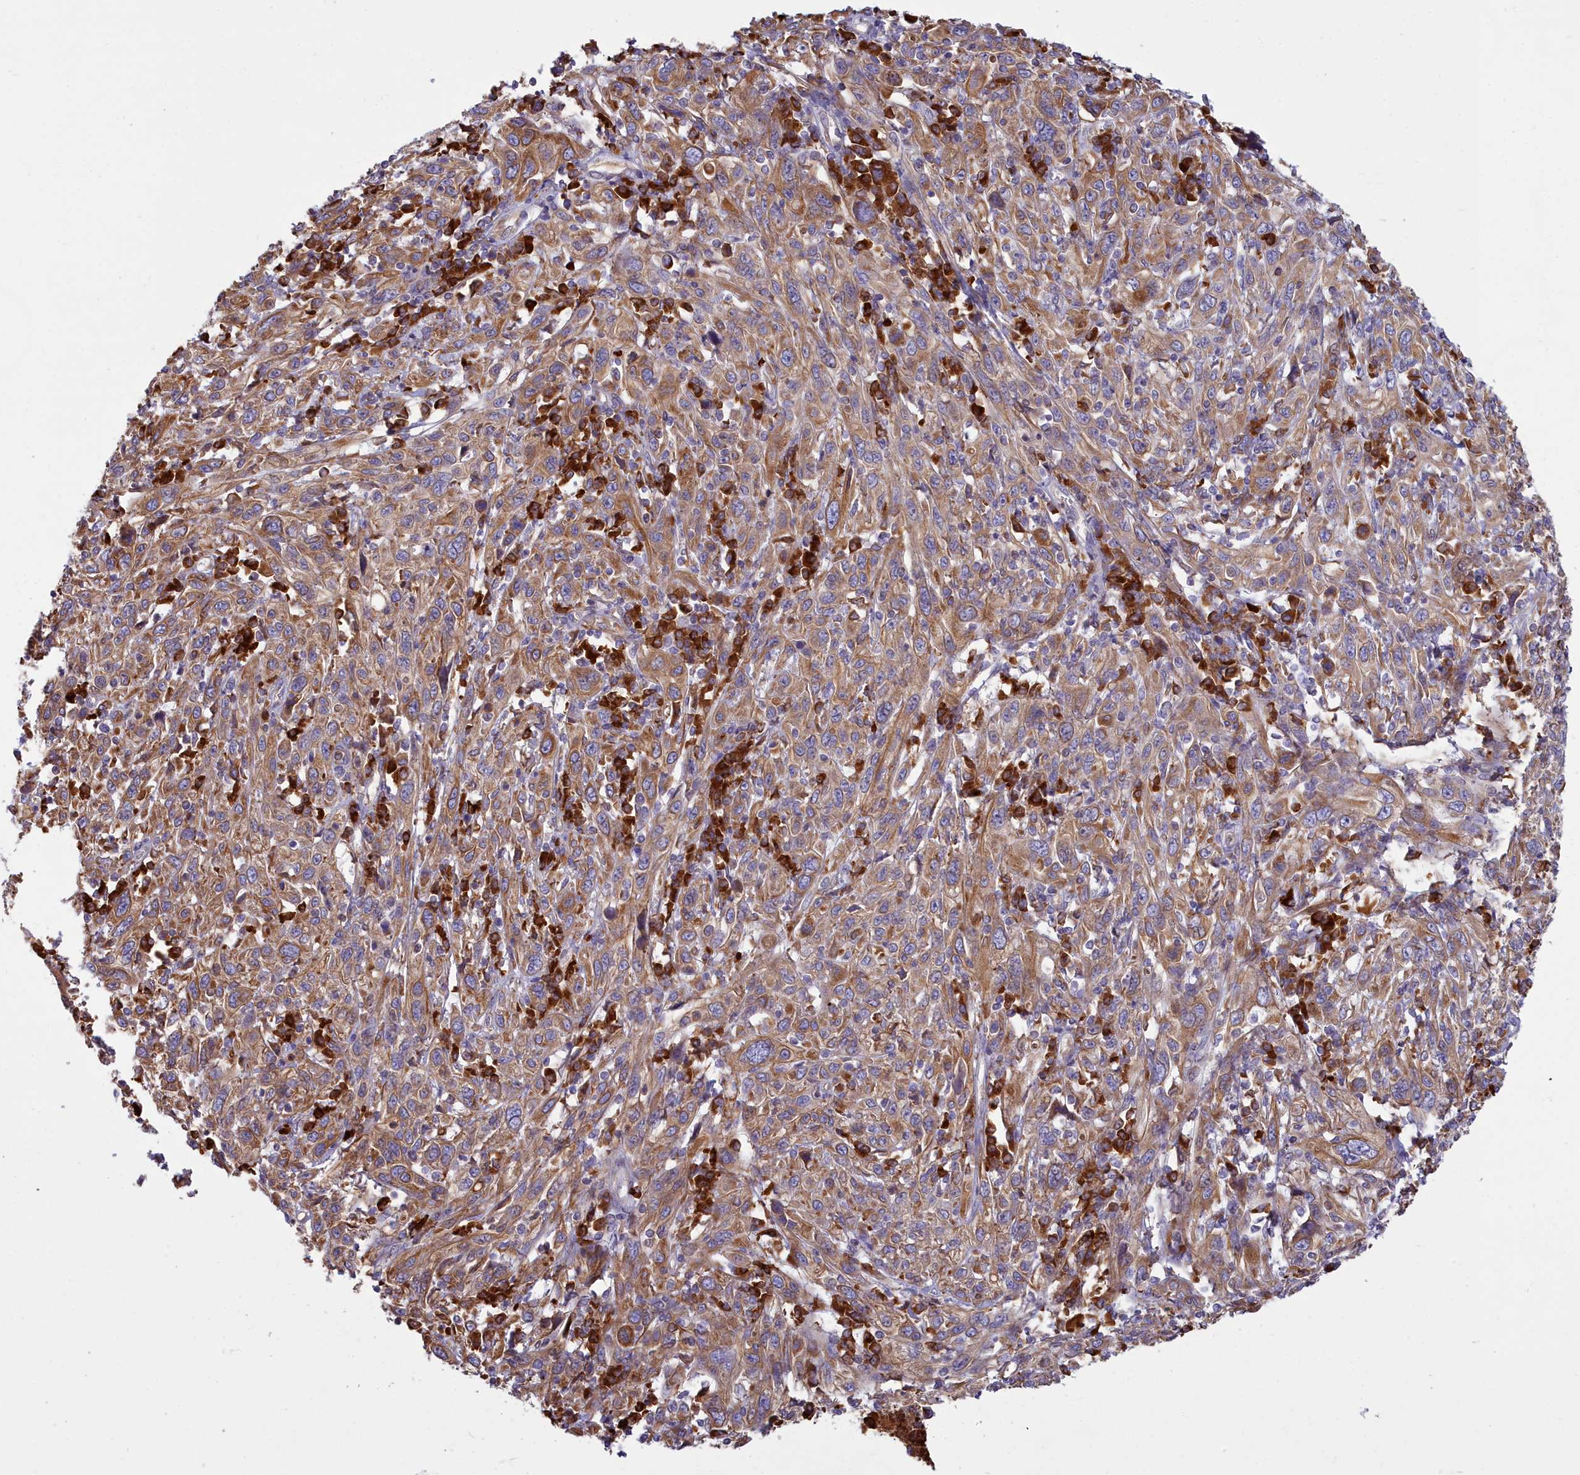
{"staining": {"intensity": "moderate", "quantity": ">75%", "location": "cytoplasmic/membranous"}, "tissue": "cervical cancer", "cell_type": "Tumor cells", "image_type": "cancer", "snomed": [{"axis": "morphology", "description": "Squamous cell carcinoma, NOS"}, {"axis": "topography", "description": "Cervix"}], "caption": "Cervical cancer (squamous cell carcinoma) stained with a brown dye reveals moderate cytoplasmic/membranous positive staining in about >75% of tumor cells.", "gene": "HM13", "patient": {"sex": "female", "age": 46}}